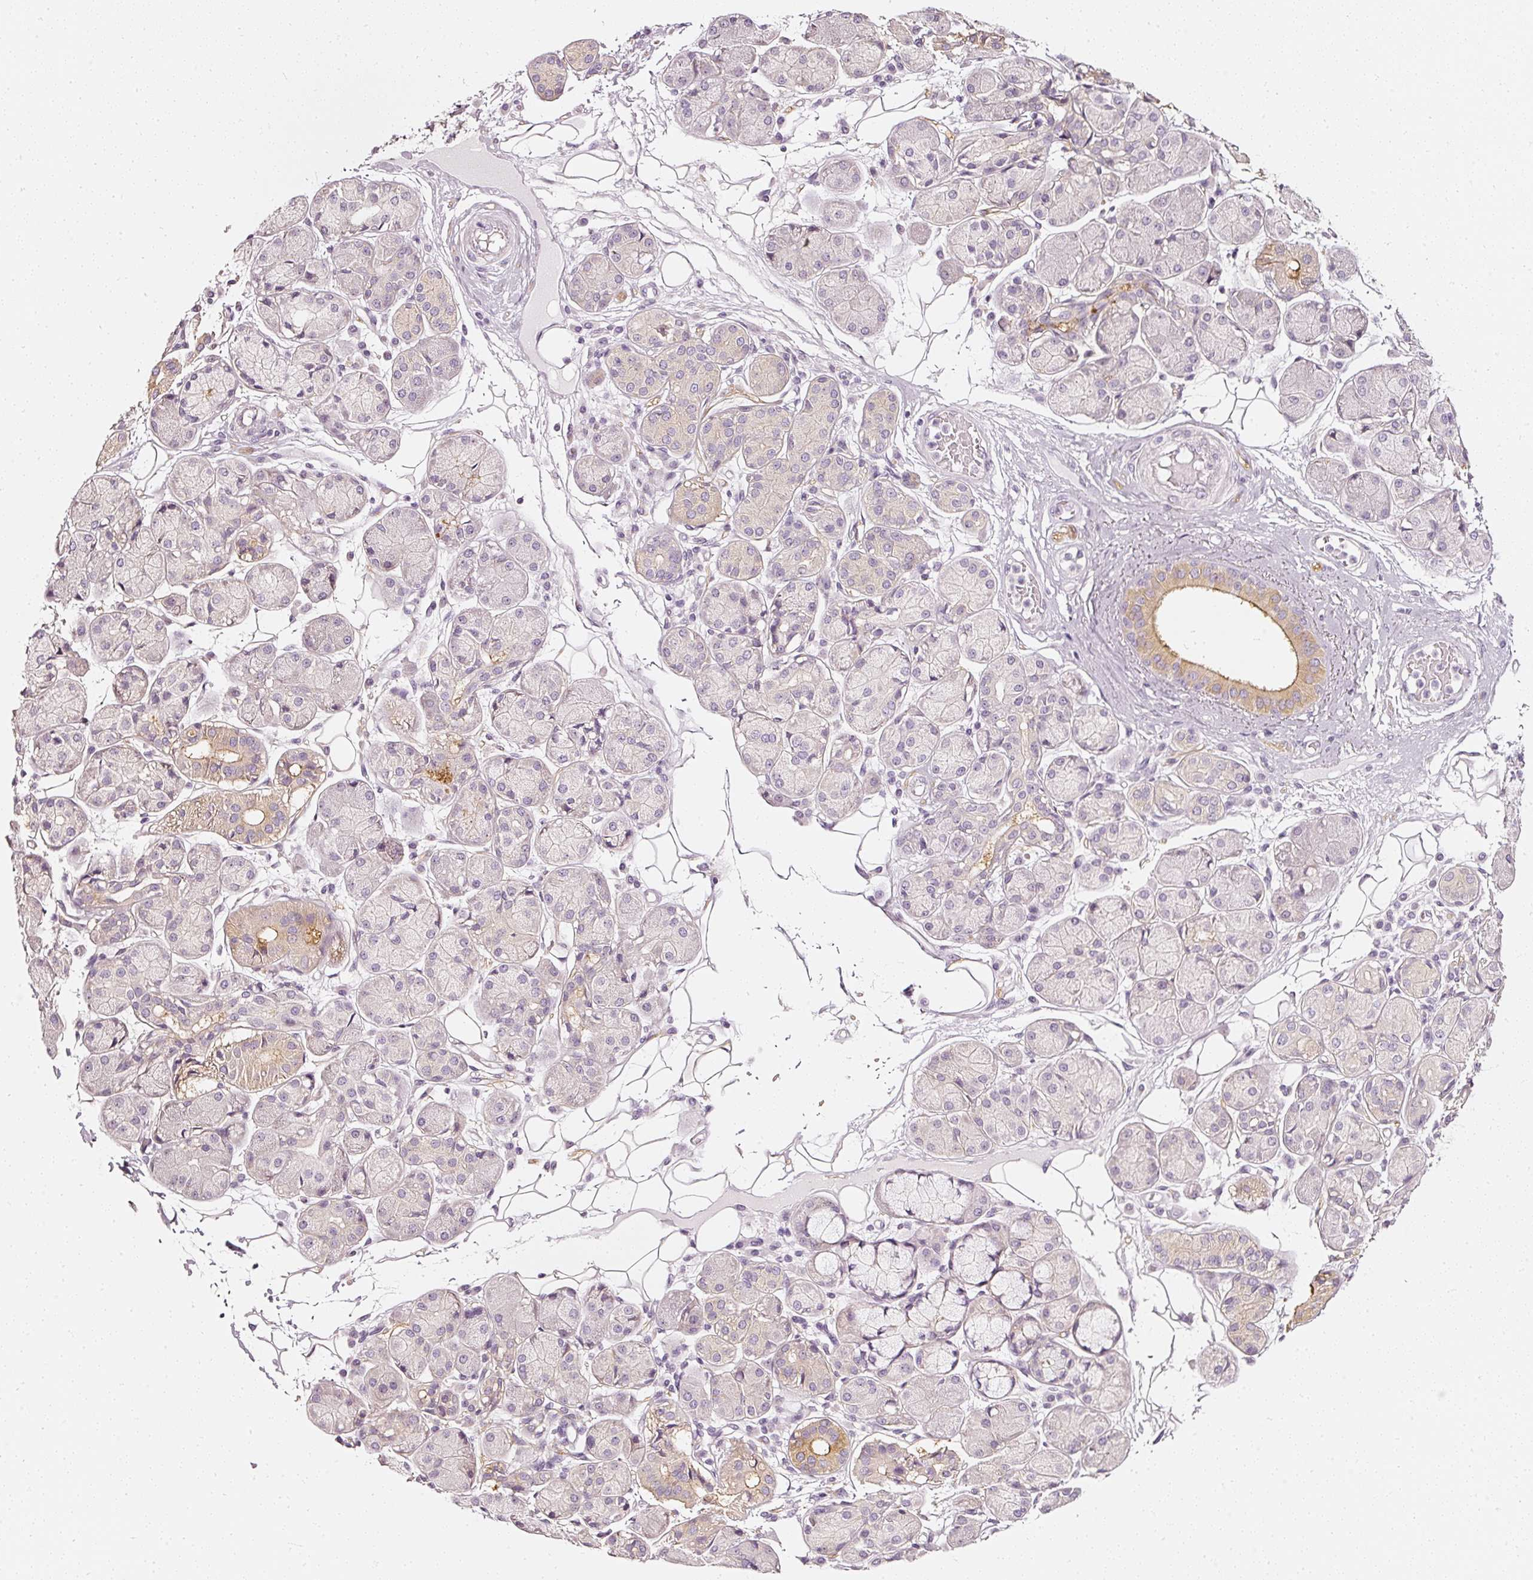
{"staining": {"intensity": "moderate", "quantity": "<25%", "location": "cytoplasmic/membranous"}, "tissue": "salivary gland", "cell_type": "Glandular cells", "image_type": "normal", "snomed": [{"axis": "morphology", "description": "Squamous cell carcinoma, NOS"}, {"axis": "topography", "description": "Skin"}, {"axis": "topography", "description": "Head-Neck"}], "caption": "A brown stain shows moderate cytoplasmic/membranous staining of a protein in glandular cells of benign salivary gland.", "gene": "CNP", "patient": {"sex": "male", "age": 80}}